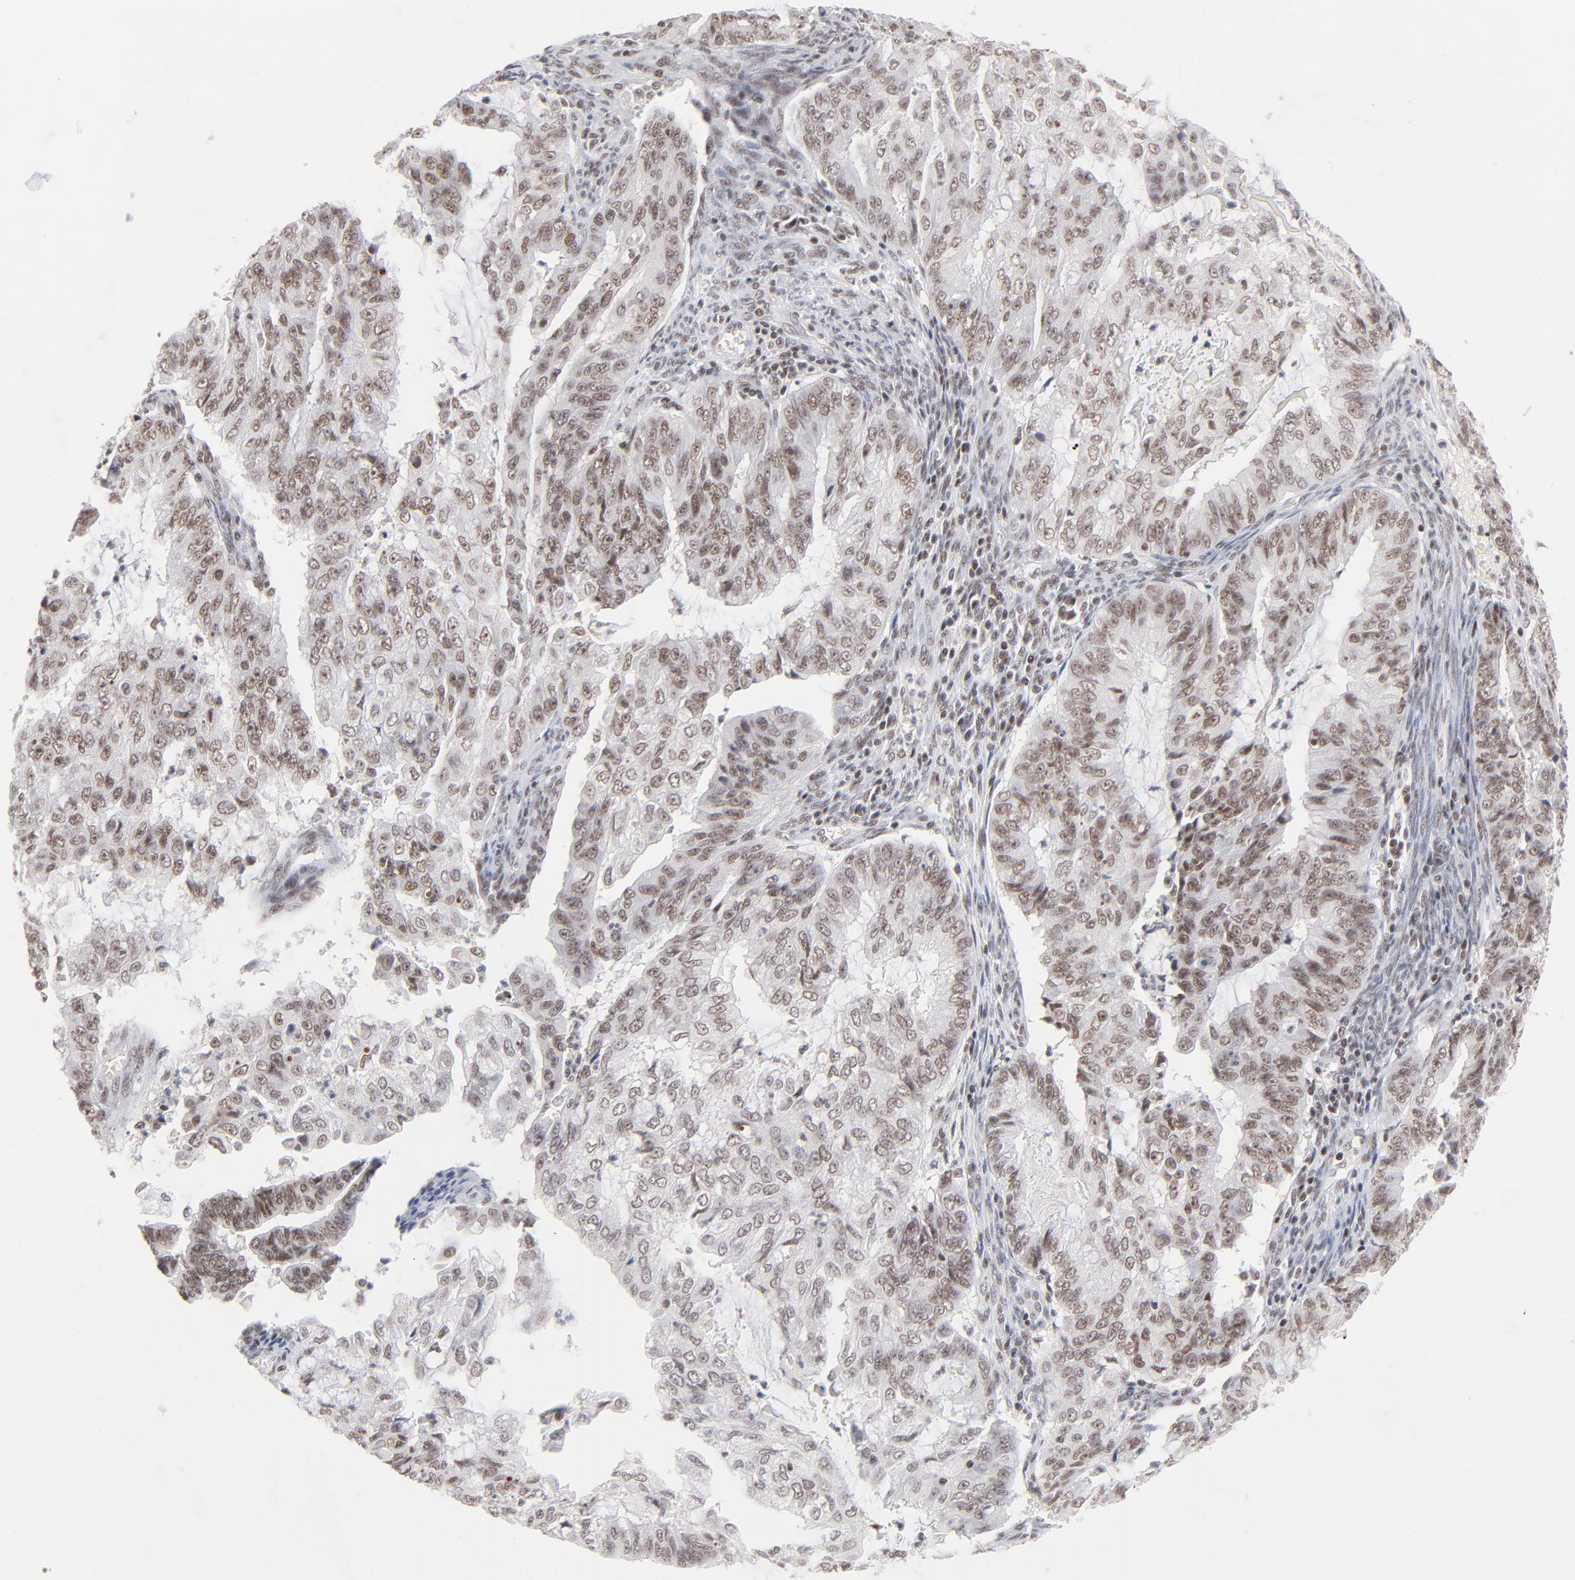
{"staining": {"intensity": "moderate", "quantity": ">75%", "location": "nuclear"}, "tissue": "endometrial cancer", "cell_type": "Tumor cells", "image_type": "cancer", "snomed": [{"axis": "morphology", "description": "Adenocarcinoma, NOS"}, {"axis": "topography", "description": "Endometrium"}], "caption": "Endometrial cancer (adenocarcinoma) stained with a brown dye exhibits moderate nuclear positive staining in approximately >75% of tumor cells.", "gene": "ZNF143", "patient": {"sex": "female", "age": 75}}